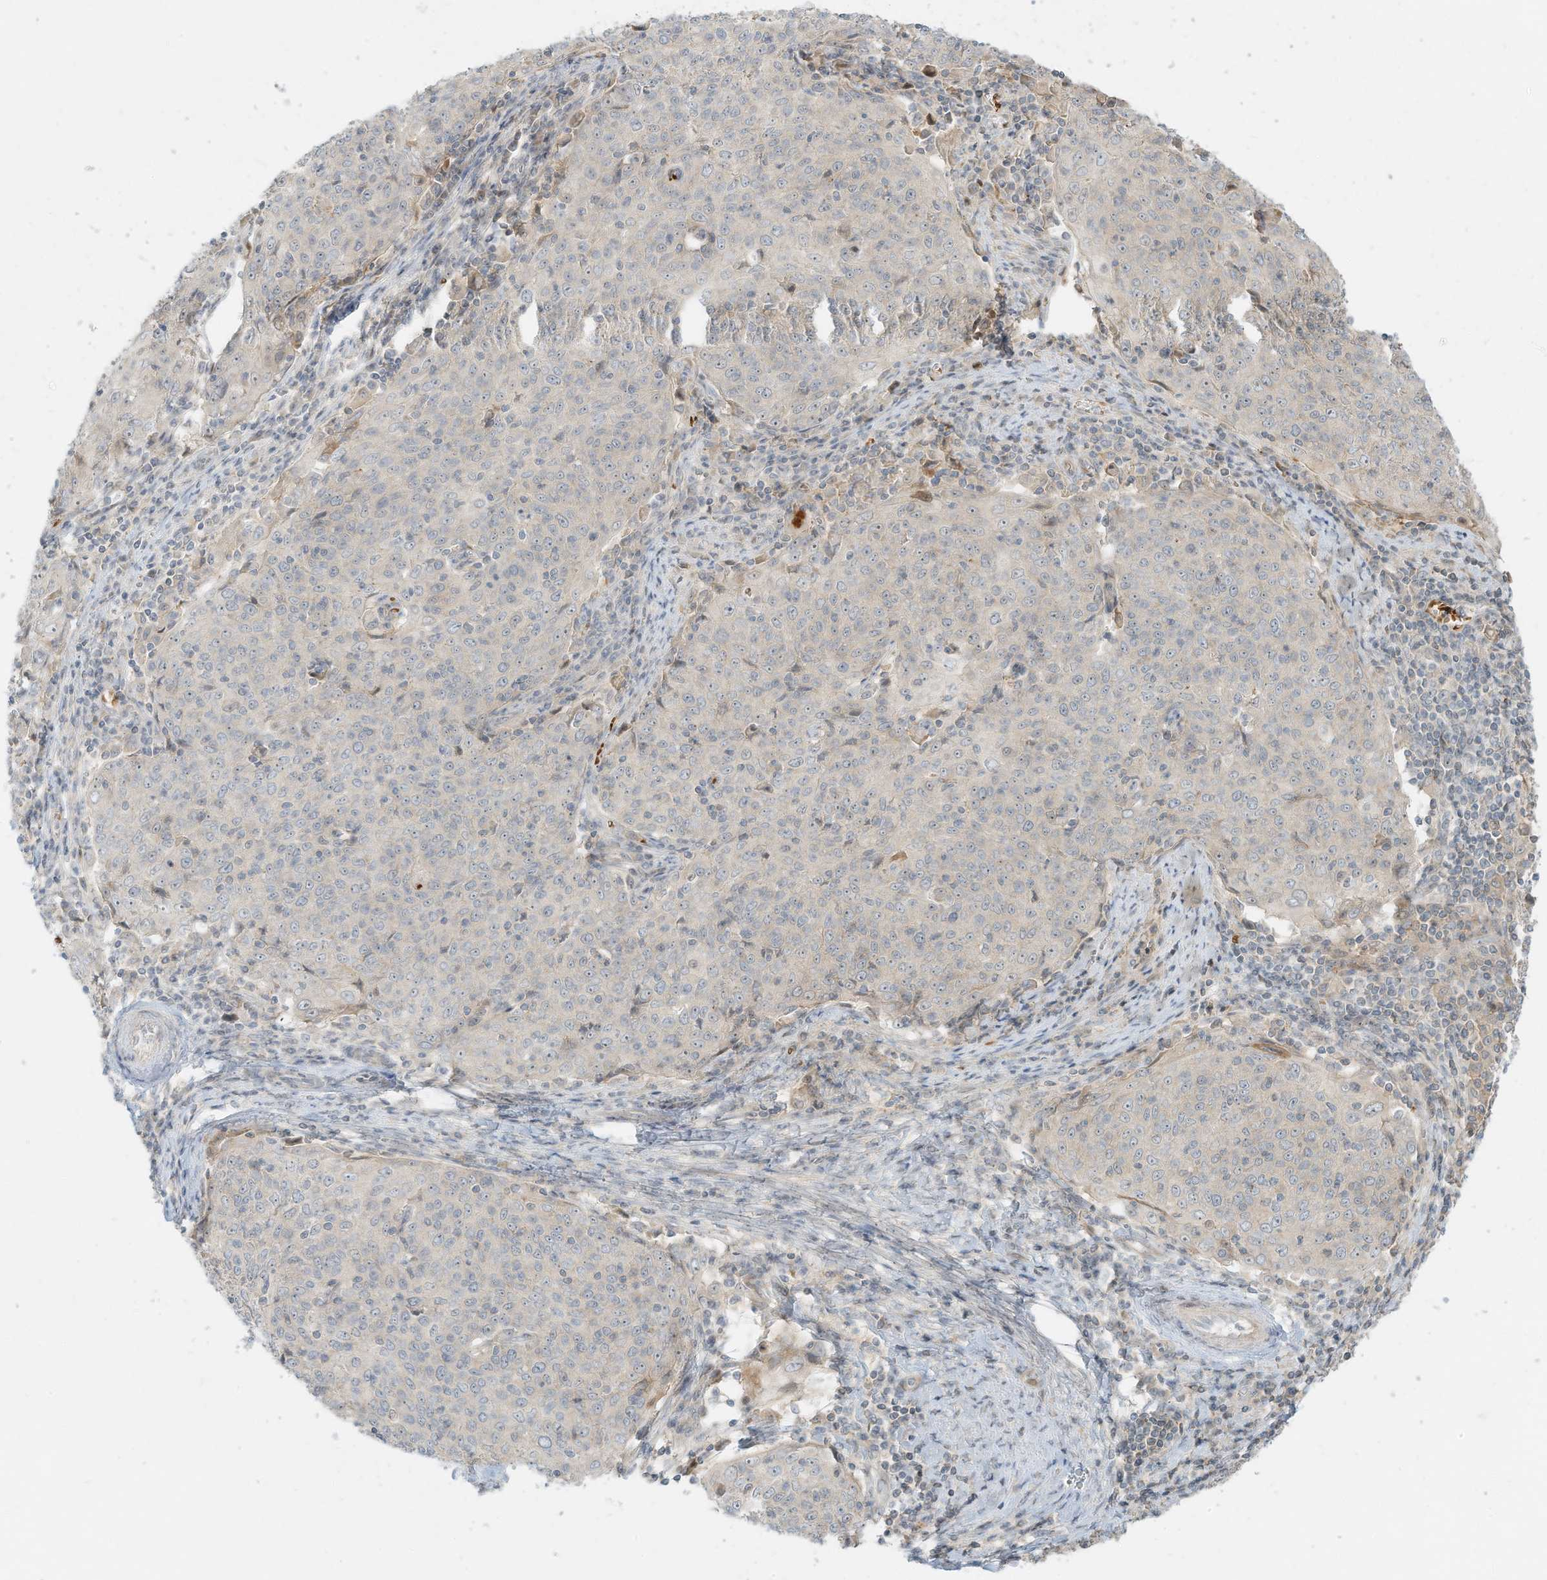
{"staining": {"intensity": "negative", "quantity": "none", "location": "none"}, "tissue": "cervical cancer", "cell_type": "Tumor cells", "image_type": "cancer", "snomed": [{"axis": "morphology", "description": "Squamous cell carcinoma, NOS"}, {"axis": "topography", "description": "Cervix"}], "caption": "High power microscopy image of an immunohistochemistry (IHC) histopathology image of cervical cancer (squamous cell carcinoma), revealing no significant positivity in tumor cells. Brightfield microscopy of immunohistochemistry stained with DAB (3,3'-diaminobenzidine) (brown) and hematoxylin (blue), captured at high magnification.", "gene": "OFD1", "patient": {"sex": "female", "age": 48}}